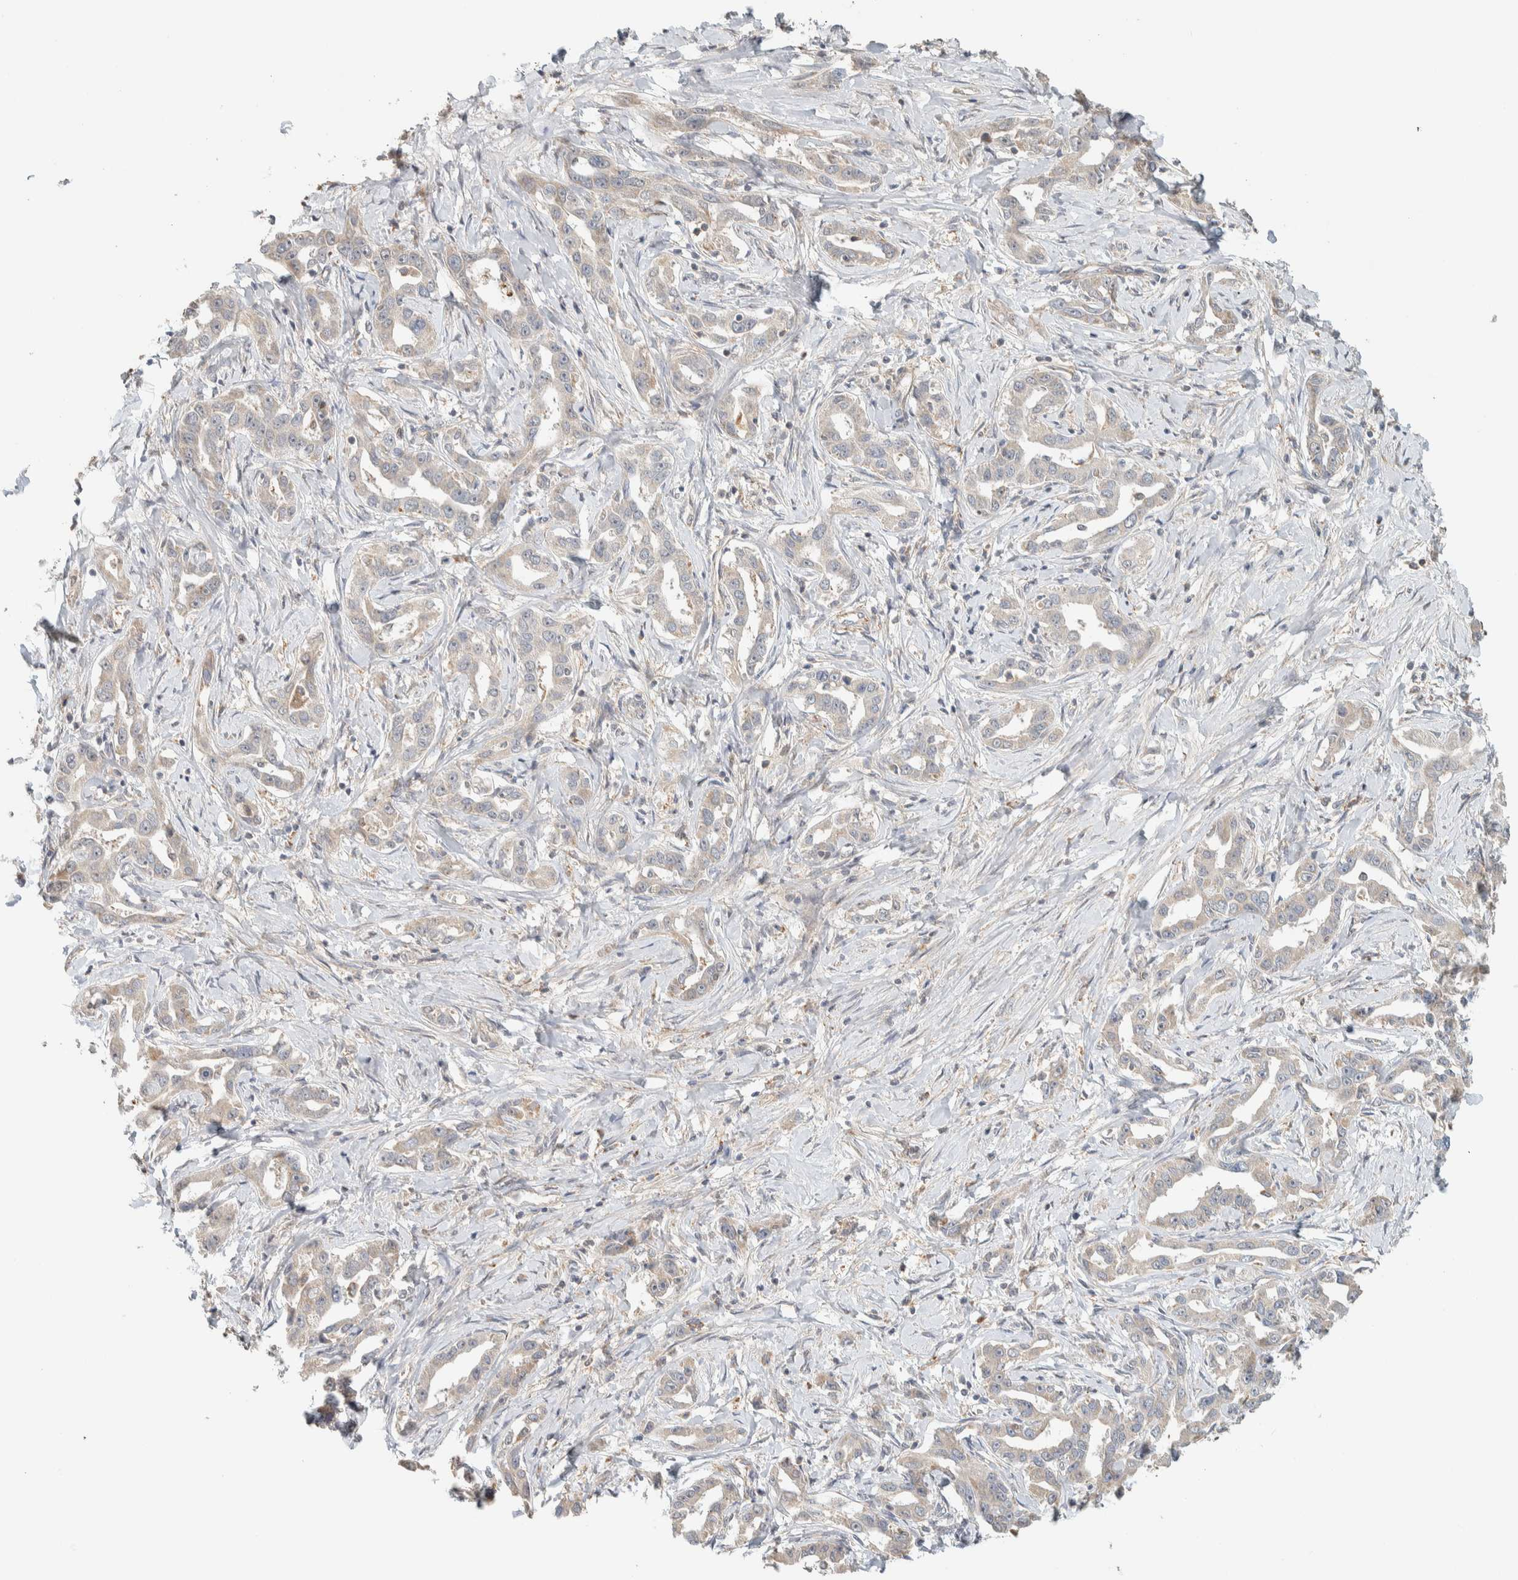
{"staining": {"intensity": "weak", "quantity": "<25%", "location": "cytoplasmic/membranous"}, "tissue": "liver cancer", "cell_type": "Tumor cells", "image_type": "cancer", "snomed": [{"axis": "morphology", "description": "Cholangiocarcinoma"}, {"axis": "topography", "description": "Liver"}], "caption": "A photomicrograph of human liver cholangiocarcinoma is negative for staining in tumor cells. (Brightfield microscopy of DAB immunohistochemistry (IHC) at high magnification).", "gene": "PDE7B", "patient": {"sex": "male", "age": 59}}